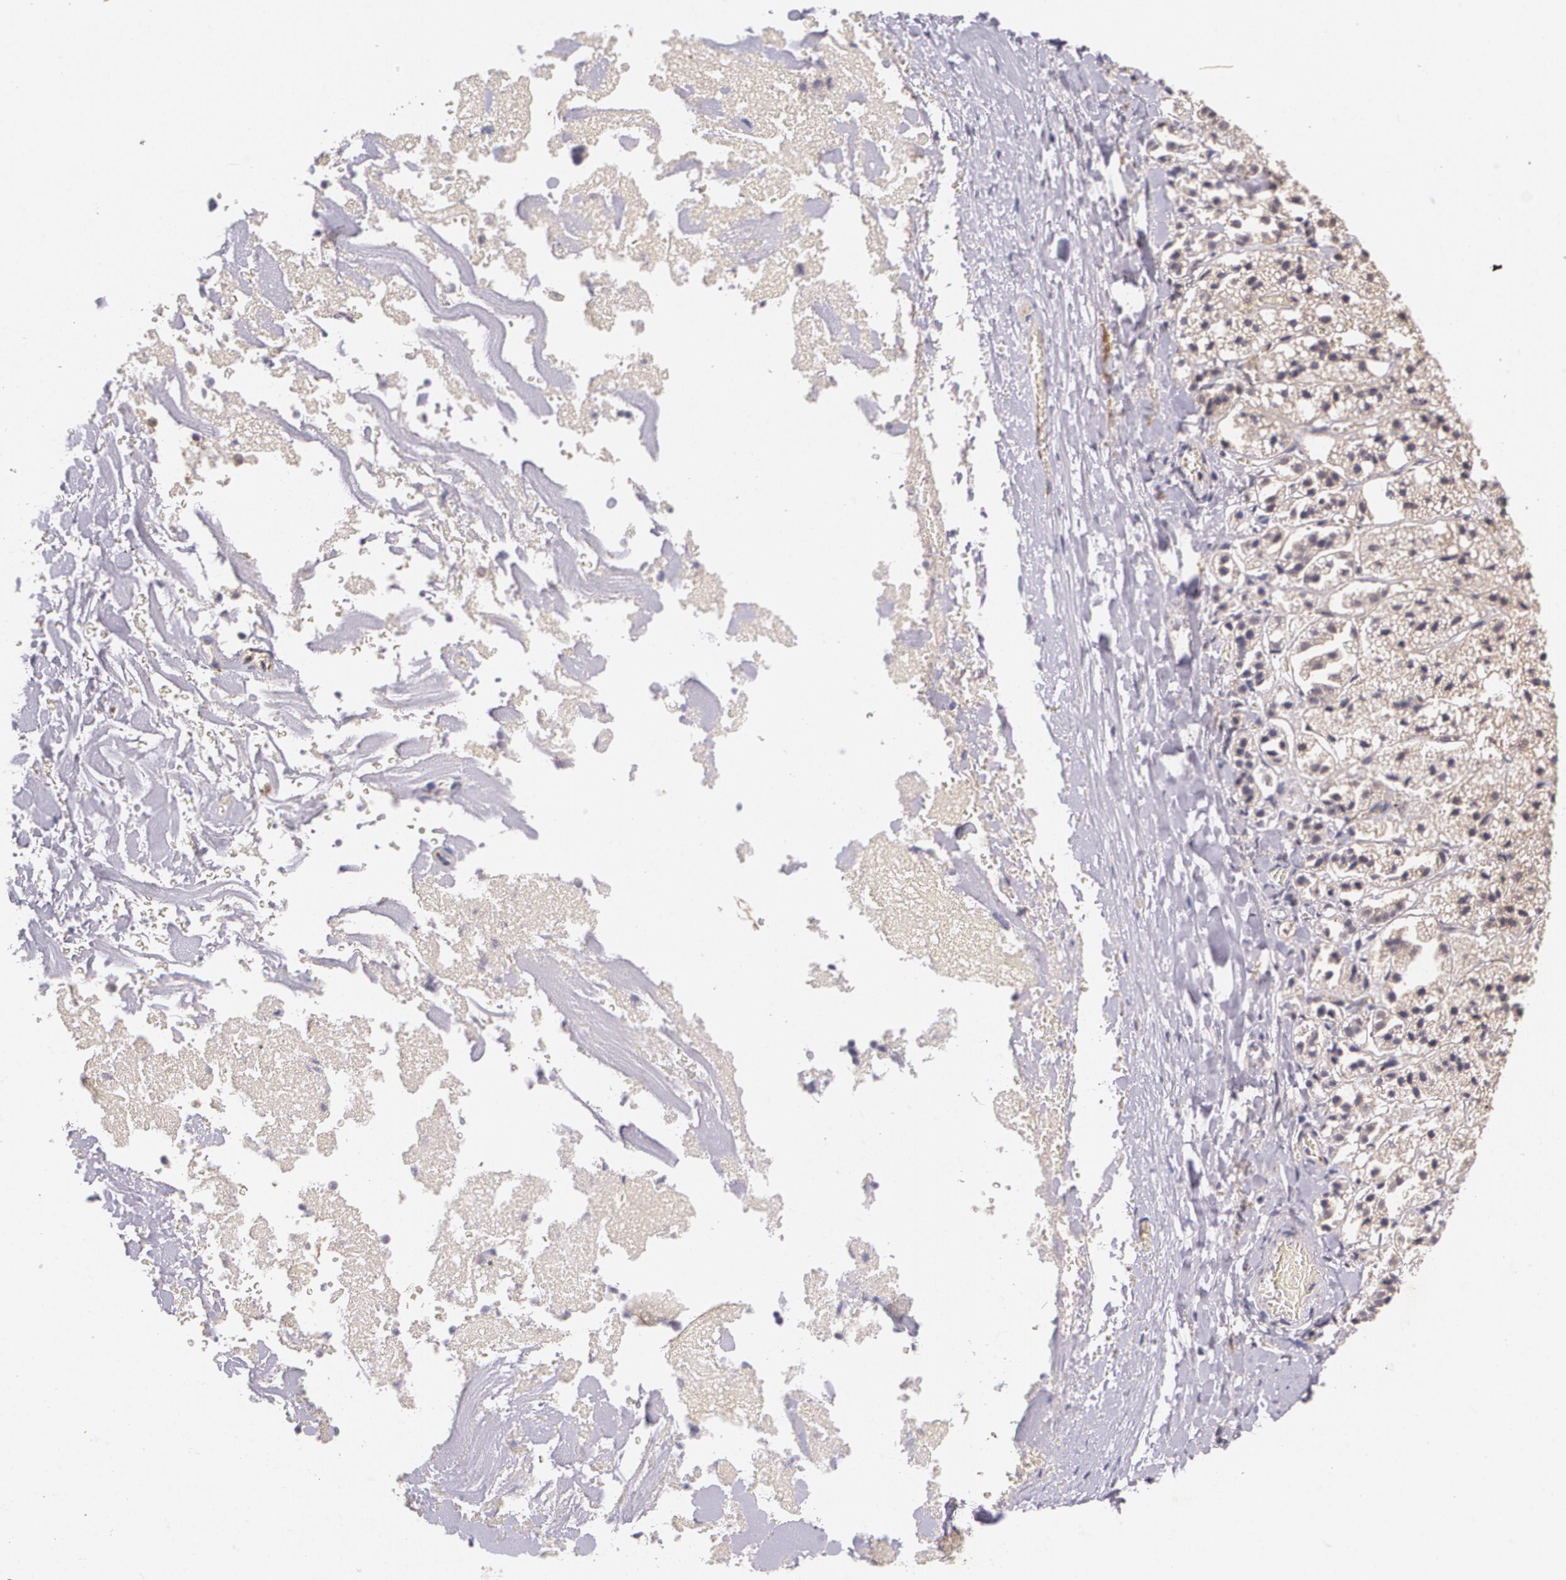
{"staining": {"intensity": "weak", "quantity": ">75%", "location": "cytoplasmic/membranous"}, "tissue": "adrenal gland", "cell_type": "Glandular cells", "image_type": "normal", "snomed": [{"axis": "morphology", "description": "Normal tissue, NOS"}, {"axis": "topography", "description": "Adrenal gland"}], "caption": "The histopathology image reveals immunohistochemical staining of benign adrenal gland. There is weak cytoplasmic/membranous positivity is seen in about >75% of glandular cells.", "gene": "TM4SF1", "patient": {"sex": "female", "age": 44}}